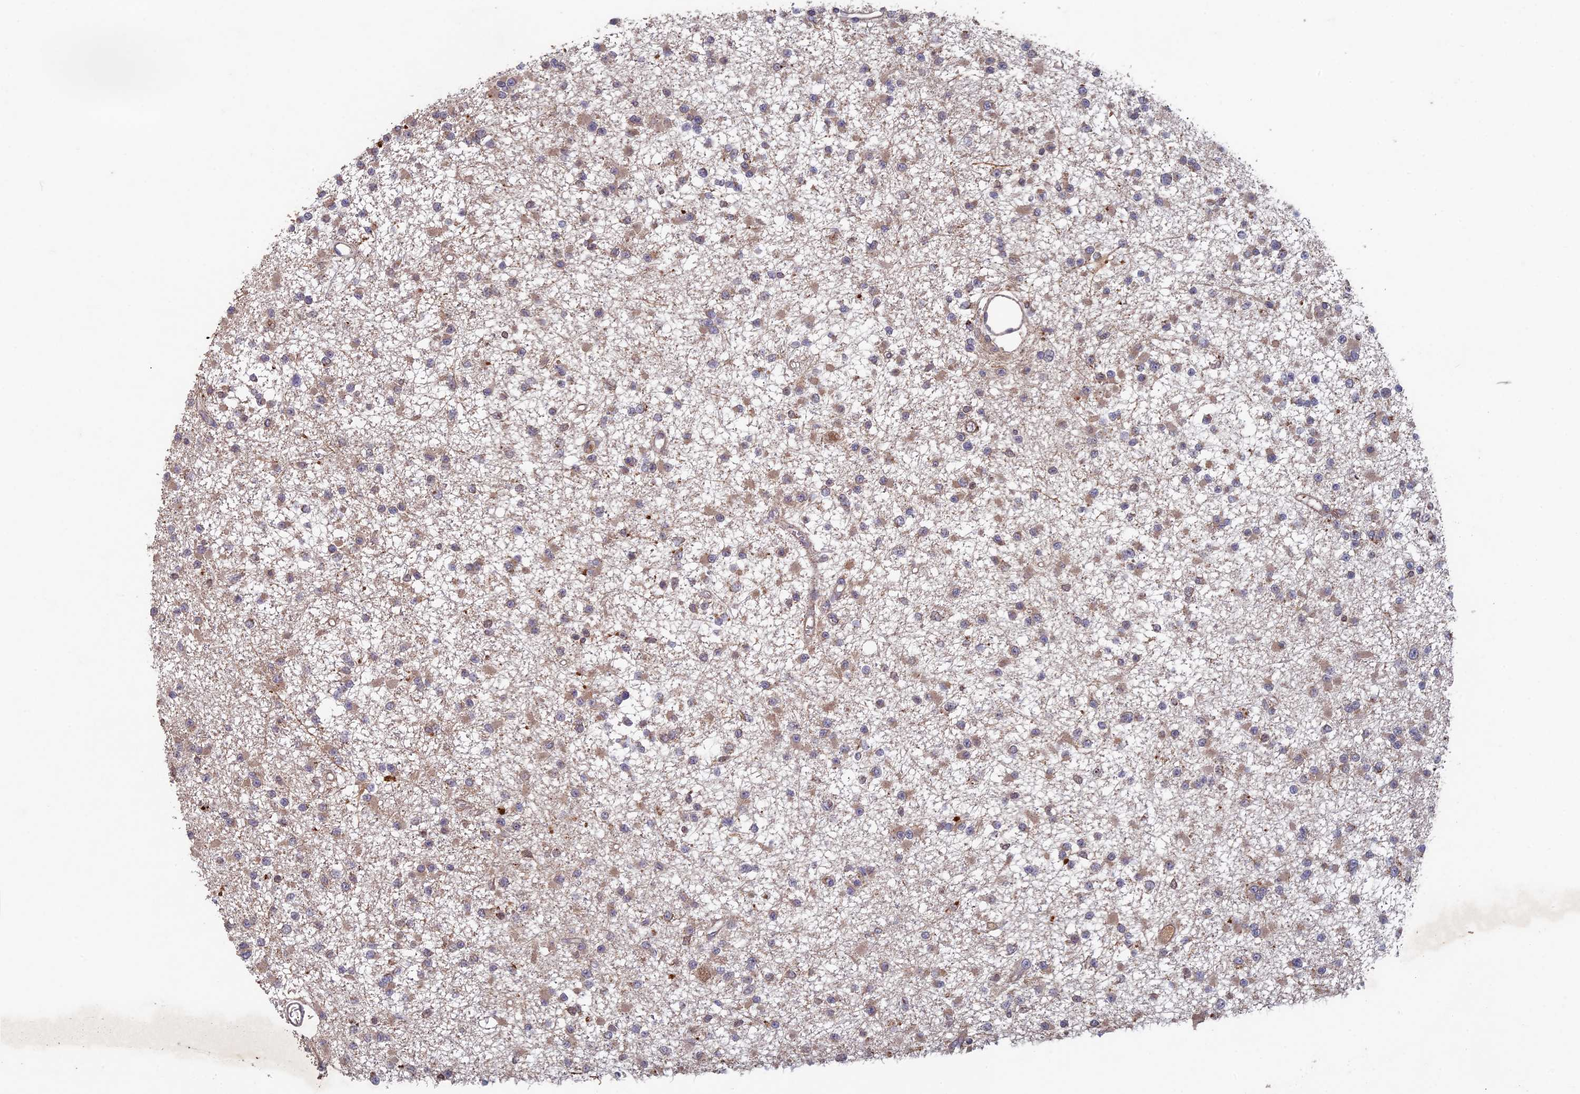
{"staining": {"intensity": "weak", "quantity": "25%-75%", "location": "cytoplasmic/membranous"}, "tissue": "glioma", "cell_type": "Tumor cells", "image_type": "cancer", "snomed": [{"axis": "morphology", "description": "Glioma, malignant, Low grade"}, {"axis": "topography", "description": "Brain"}], "caption": "Protein analysis of malignant glioma (low-grade) tissue displays weak cytoplasmic/membranous positivity in about 25%-75% of tumor cells. (brown staining indicates protein expression, while blue staining denotes nuclei).", "gene": "RCCD1", "patient": {"sex": "female", "age": 22}}